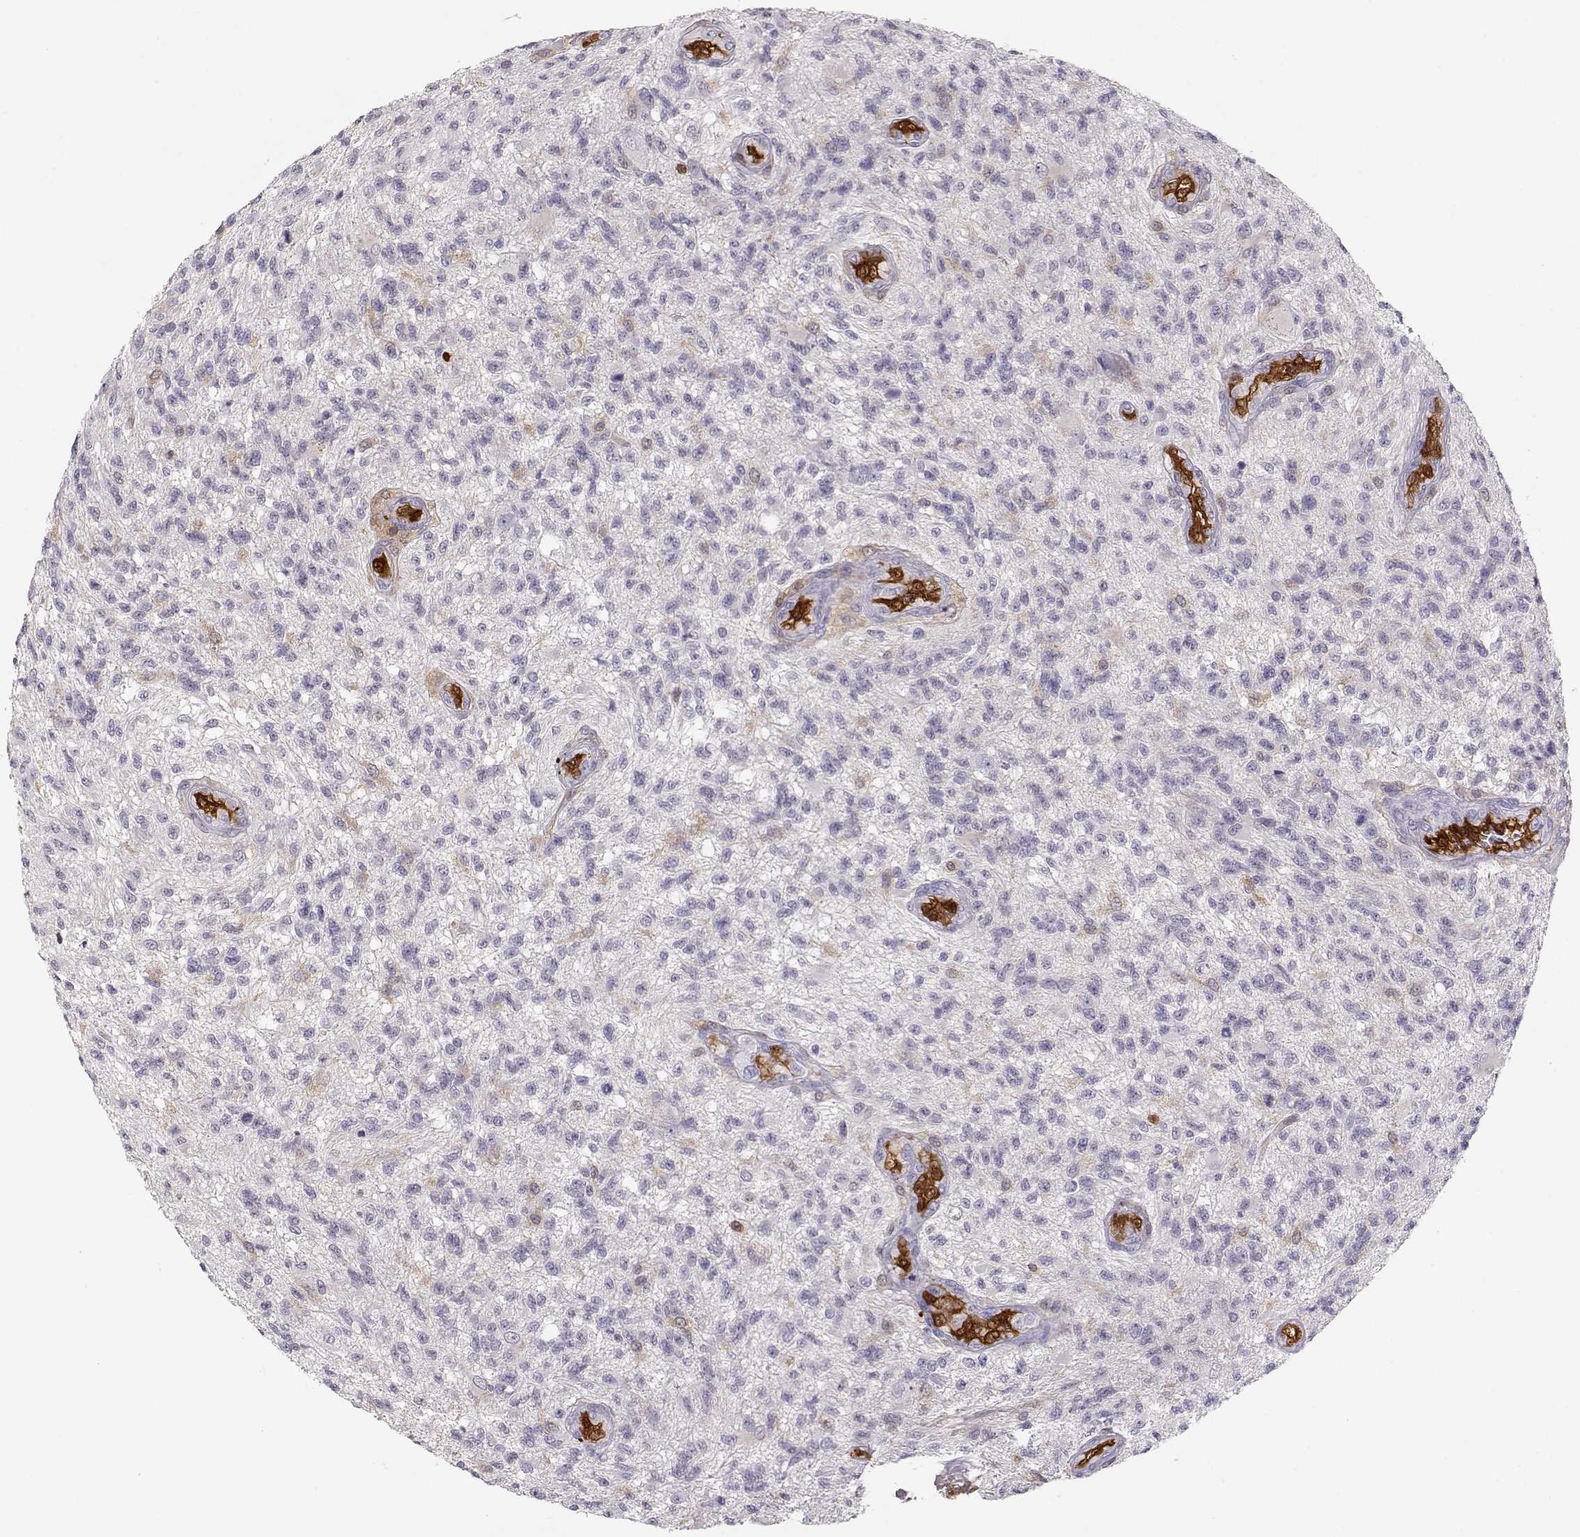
{"staining": {"intensity": "negative", "quantity": "none", "location": "none"}, "tissue": "glioma", "cell_type": "Tumor cells", "image_type": "cancer", "snomed": [{"axis": "morphology", "description": "Glioma, malignant, High grade"}, {"axis": "topography", "description": "Brain"}], "caption": "Tumor cells show no significant positivity in malignant glioma (high-grade). The staining was performed using DAB to visualize the protein expression in brown, while the nuclei were stained in blue with hematoxylin (Magnification: 20x).", "gene": "PNP", "patient": {"sex": "male", "age": 56}}